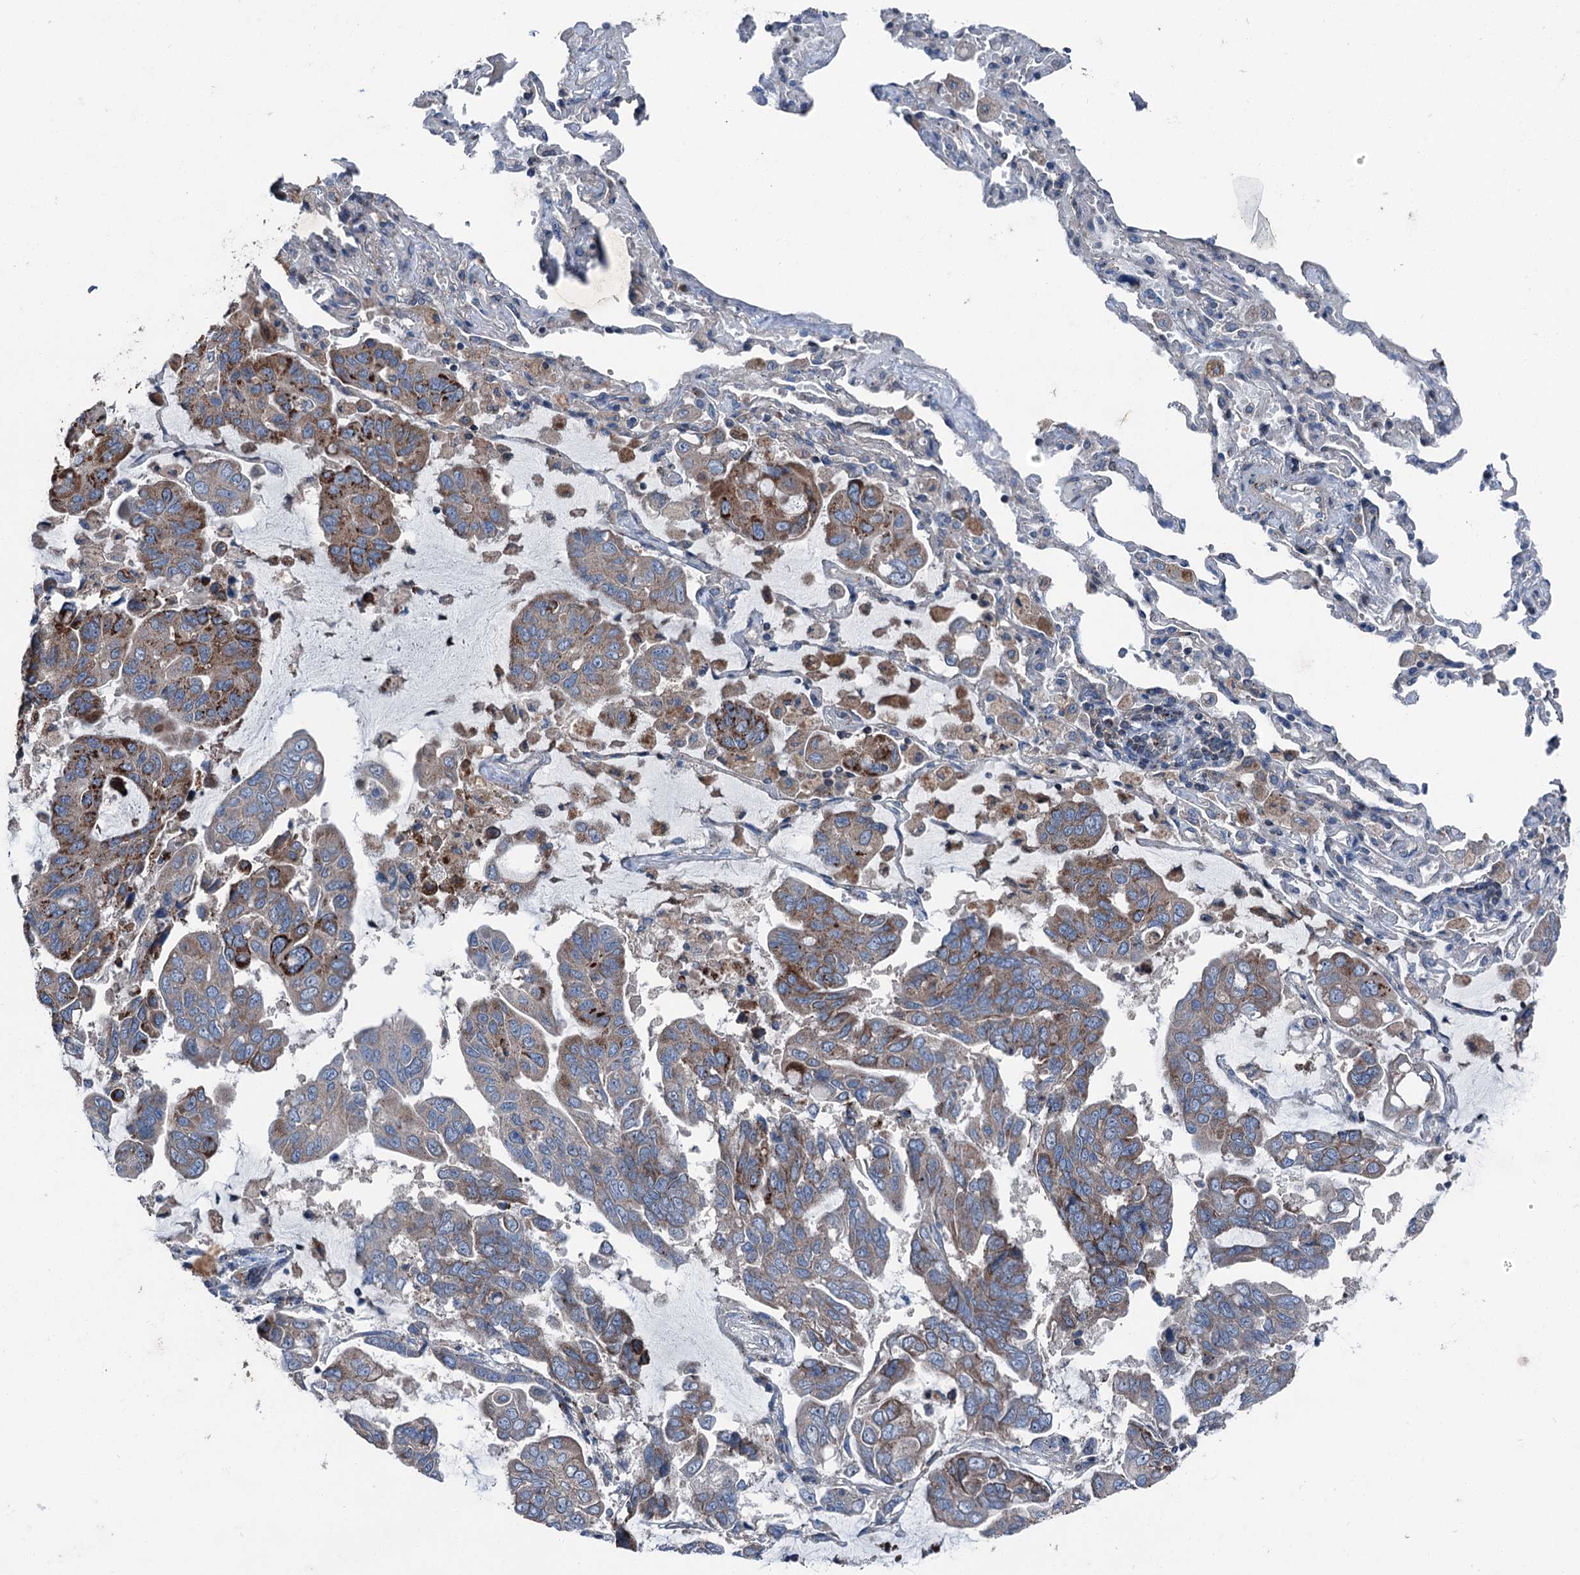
{"staining": {"intensity": "strong", "quantity": "<25%", "location": "cytoplasmic/membranous"}, "tissue": "lung cancer", "cell_type": "Tumor cells", "image_type": "cancer", "snomed": [{"axis": "morphology", "description": "Adenocarcinoma, NOS"}, {"axis": "topography", "description": "Lung"}], "caption": "An immunohistochemistry histopathology image of tumor tissue is shown. Protein staining in brown shows strong cytoplasmic/membranous positivity in adenocarcinoma (lung) within tumor cells. (DAB (3,3'-diaminobenzidine) = brown stain, brightfield microscopy at high magnification).", "gene": "RUFY1", "patient": {"sex": "male", "age": 64}}